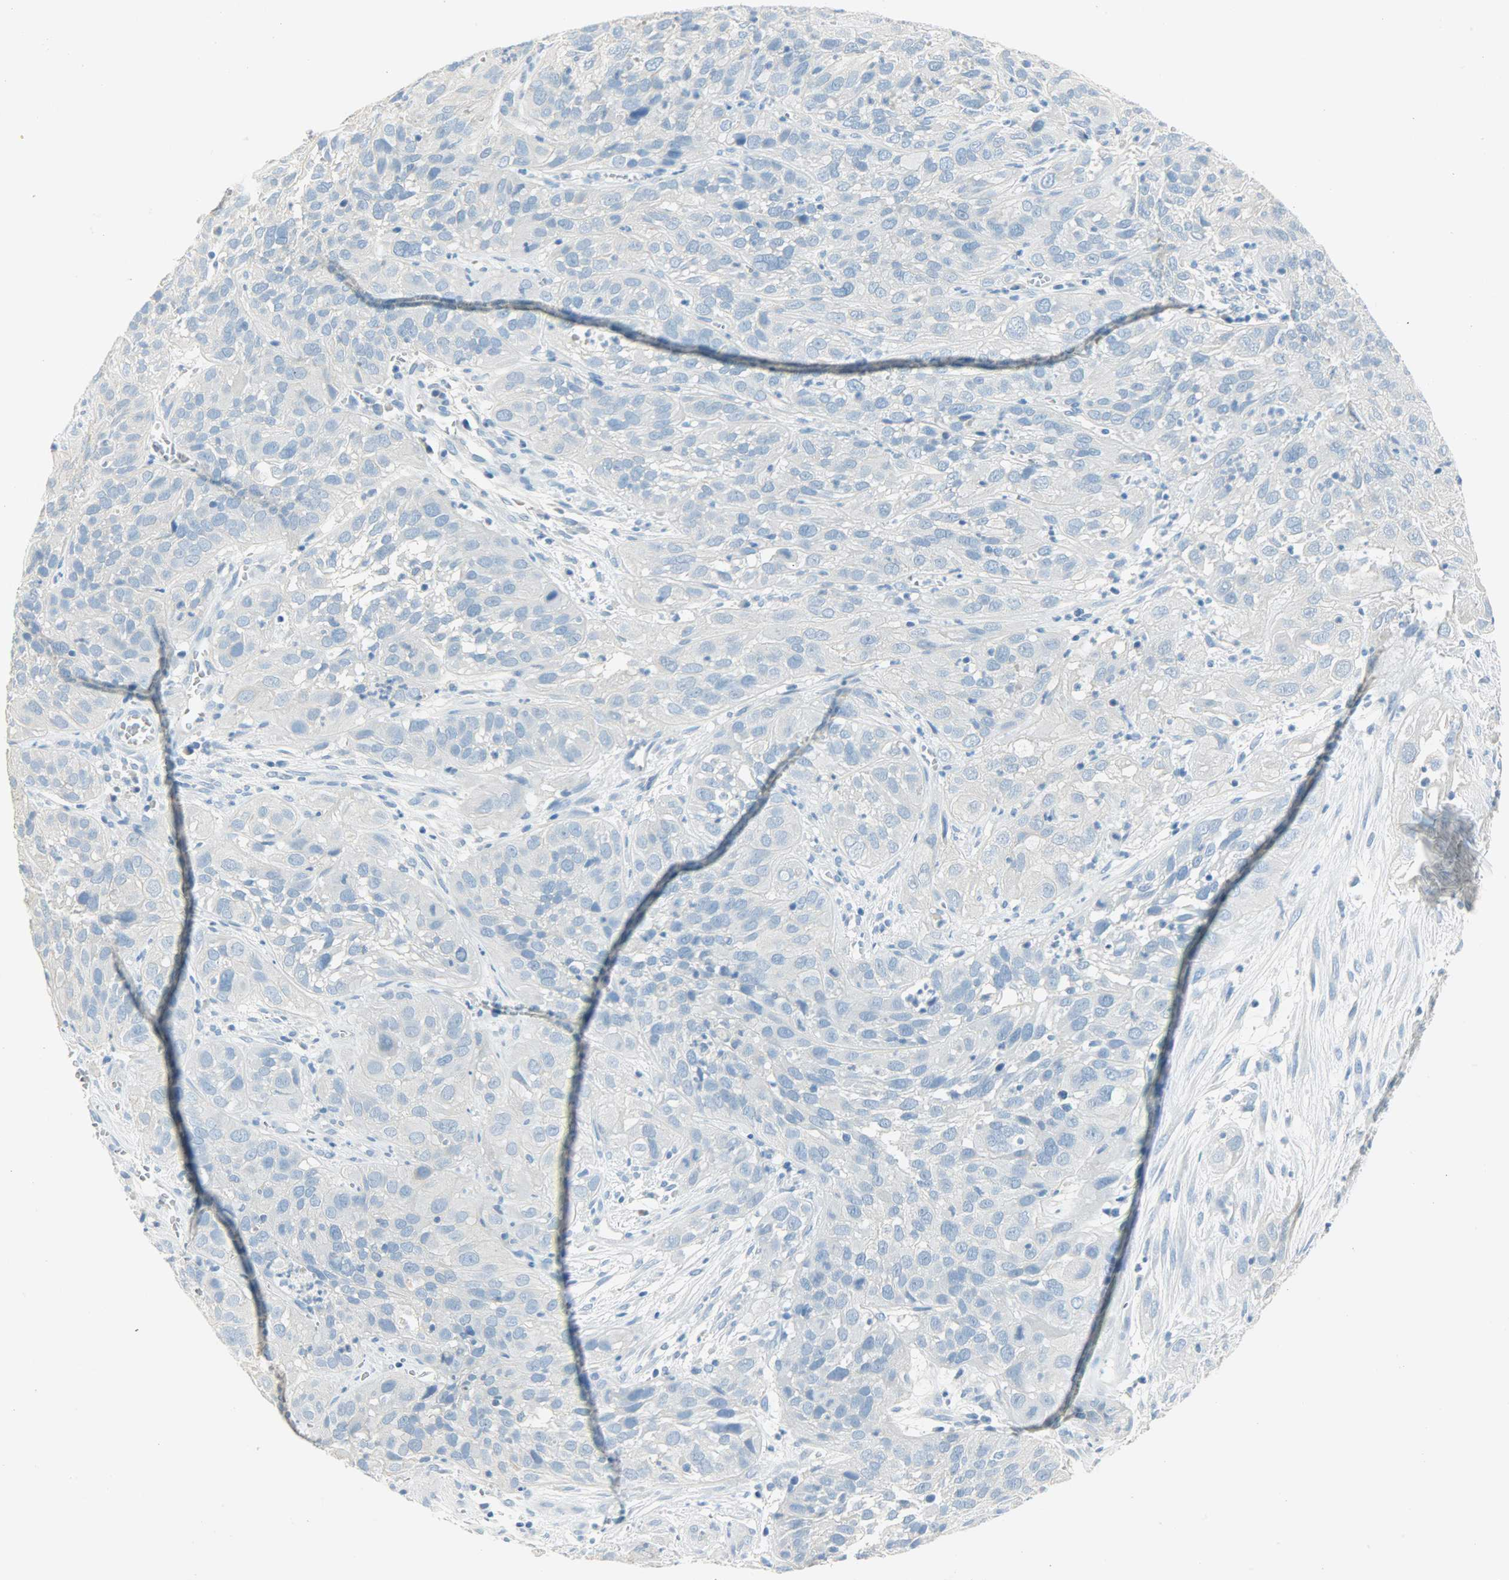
{"staining": {"intensity": "negative", "quantity": "none", "location": "none"}, "tissue": "cervical cancer", "cell_type": "Tumor cells", "image_type": "cancer", "snomed": [{"axis": "morphology", "description": "Squamous cell carcinoma, NOS"}, {"axis": "topography", "description": "Cervix"}], "caption": "Immunohistochemical staining of human squamous cell carcinoma (cervical) shows no significant expression in tumor cells.", "gene": "PROM1", "patient": {"sex": "female", "age": 32}}